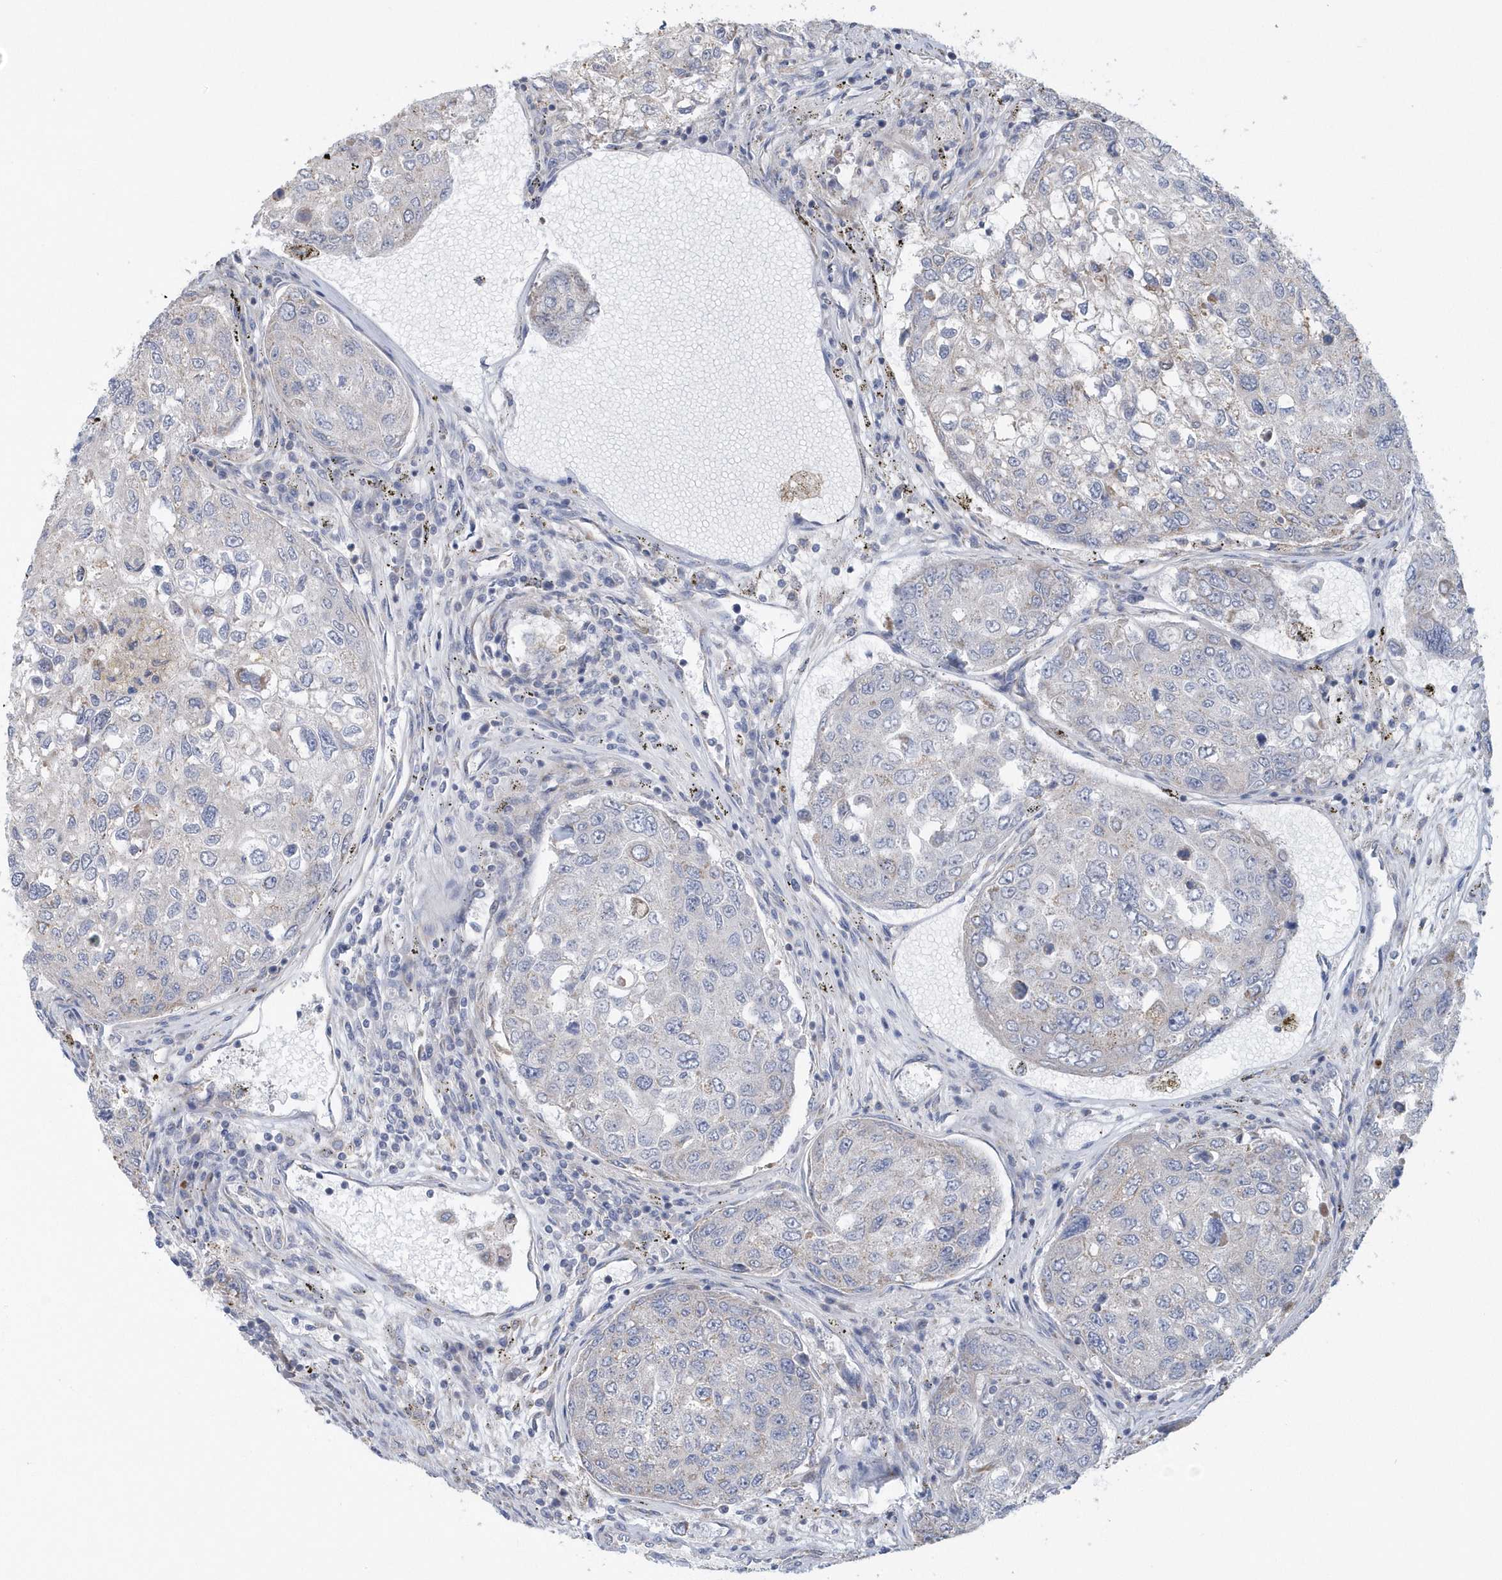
{"staining": {"intensity": "negative", "quantity": "none", "location": "none"}, "tissue": "urothelial cancer", "cell_type": "Tumor cells", "image_type": "cancer", "snomed": [{"axis": "morphology", "description": "Urothelial carcinoma, High grade"}, {"axis": "topography", "description": "Lymph node"}, {"axis": "topography", "description": "Urinary bladder"}], "caption": "Immunohistochemistry (IHC) histopathology image of neoplastic tissue: urothelial carcinoma (high-grade) stained with DAB (3,3'-diaminobenzidine) exhibits no significant protein staining in tumor cells.", "gene": "SPATA18", "patient": {"sex": "male", "age": 51}}